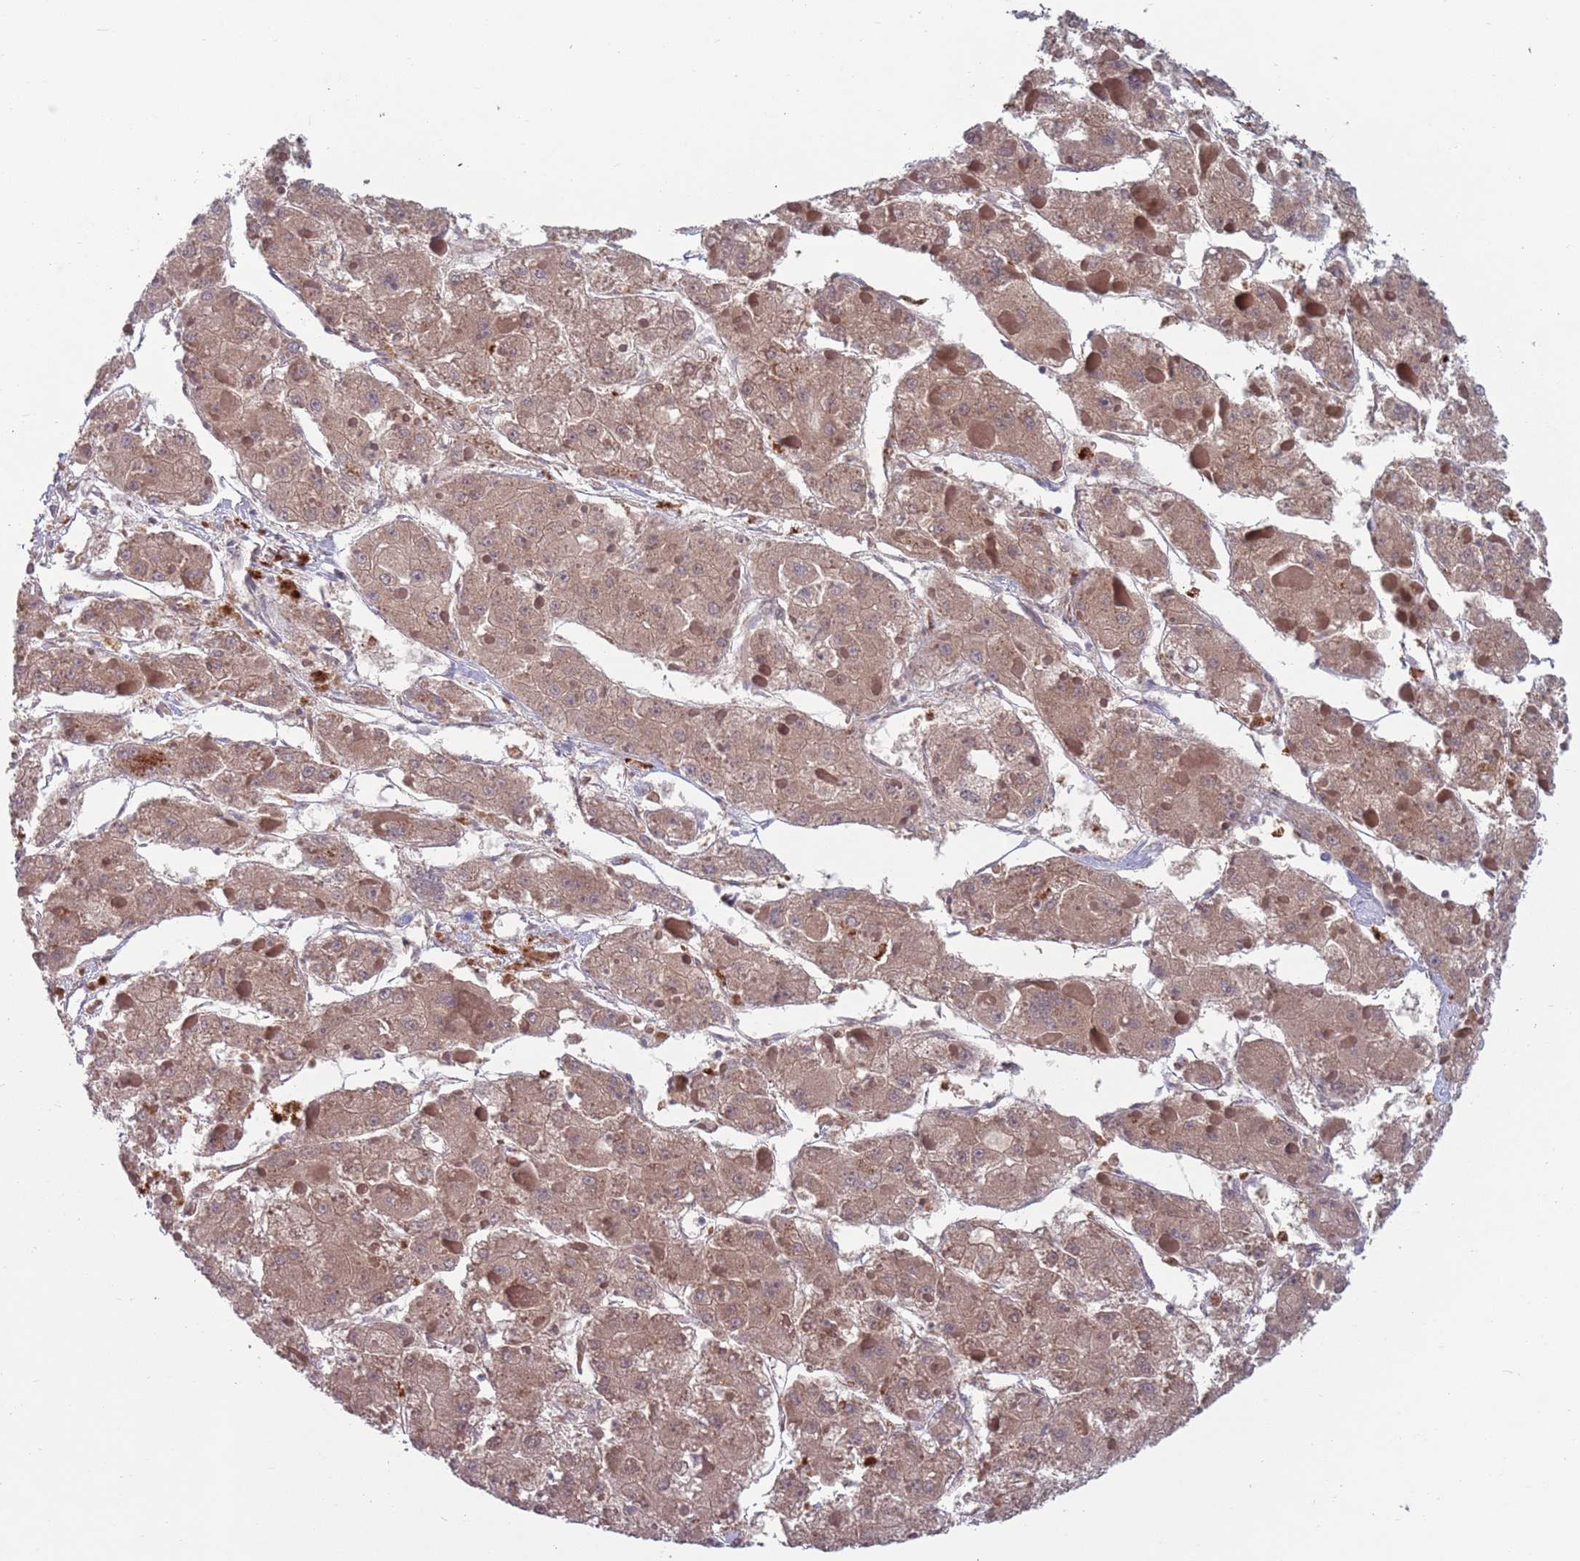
{"staining": {"intensity": "weak", "quantity": ">75%", "location": "cytoplasmic/membranous"}, "tissue": "liver cancer", "cell_type": "Tumor cells", "image_type": "cancer", "snomed": [{"axis": "morphology", "description": "Carcinoma, Hepatocellular, NOS"}, {"axis": "topography", "description": "Liver"}], "caption": "Immunohistochemical staining of human liver hepatocellular carcinoma shows low levels of weak cytoplasmic/membranous protein positivity in approximately >75% of tumor cells.", "gene": "TYW1", "patient": {"sex": "female", "age": 73}}